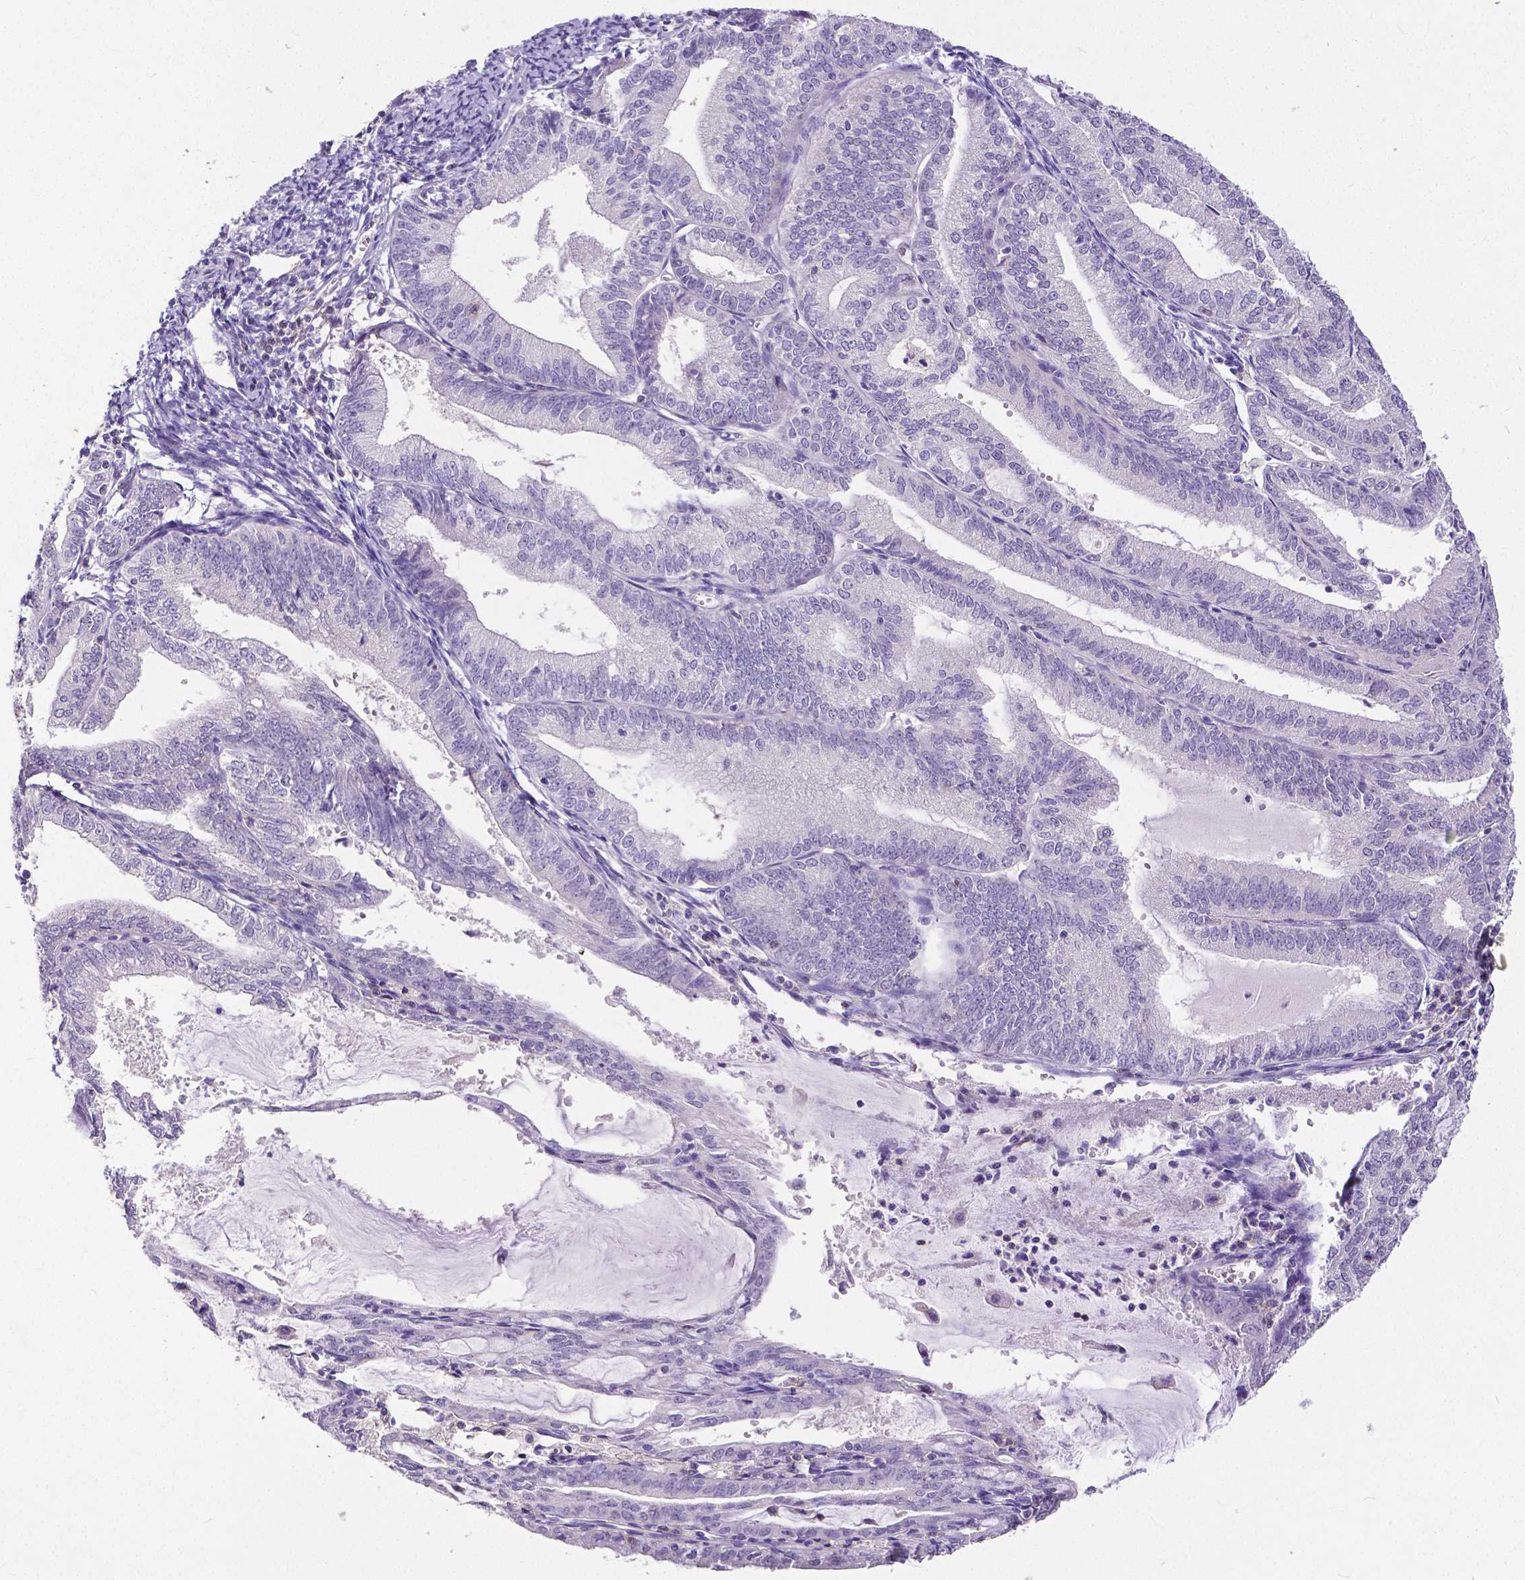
{"staining": {"intensity": "negative", "quantity": "none", "location": "none"}, "tissue": "endometrial cancer", "cell_type": "Tumor cells", "image_type": "cancer", "snomed": [{"axis": "morphology", "description": "Adenocarcinoma, NOS"}, {"axis": "topography", "description": "Endometrium"}], "caption": "Immunohistochemical staining of human adenocarcinoma (endometrial) displays no significant staining in tumor cells.", "gene": "CD4", "patient": {"sex": "female", "age": 70}}